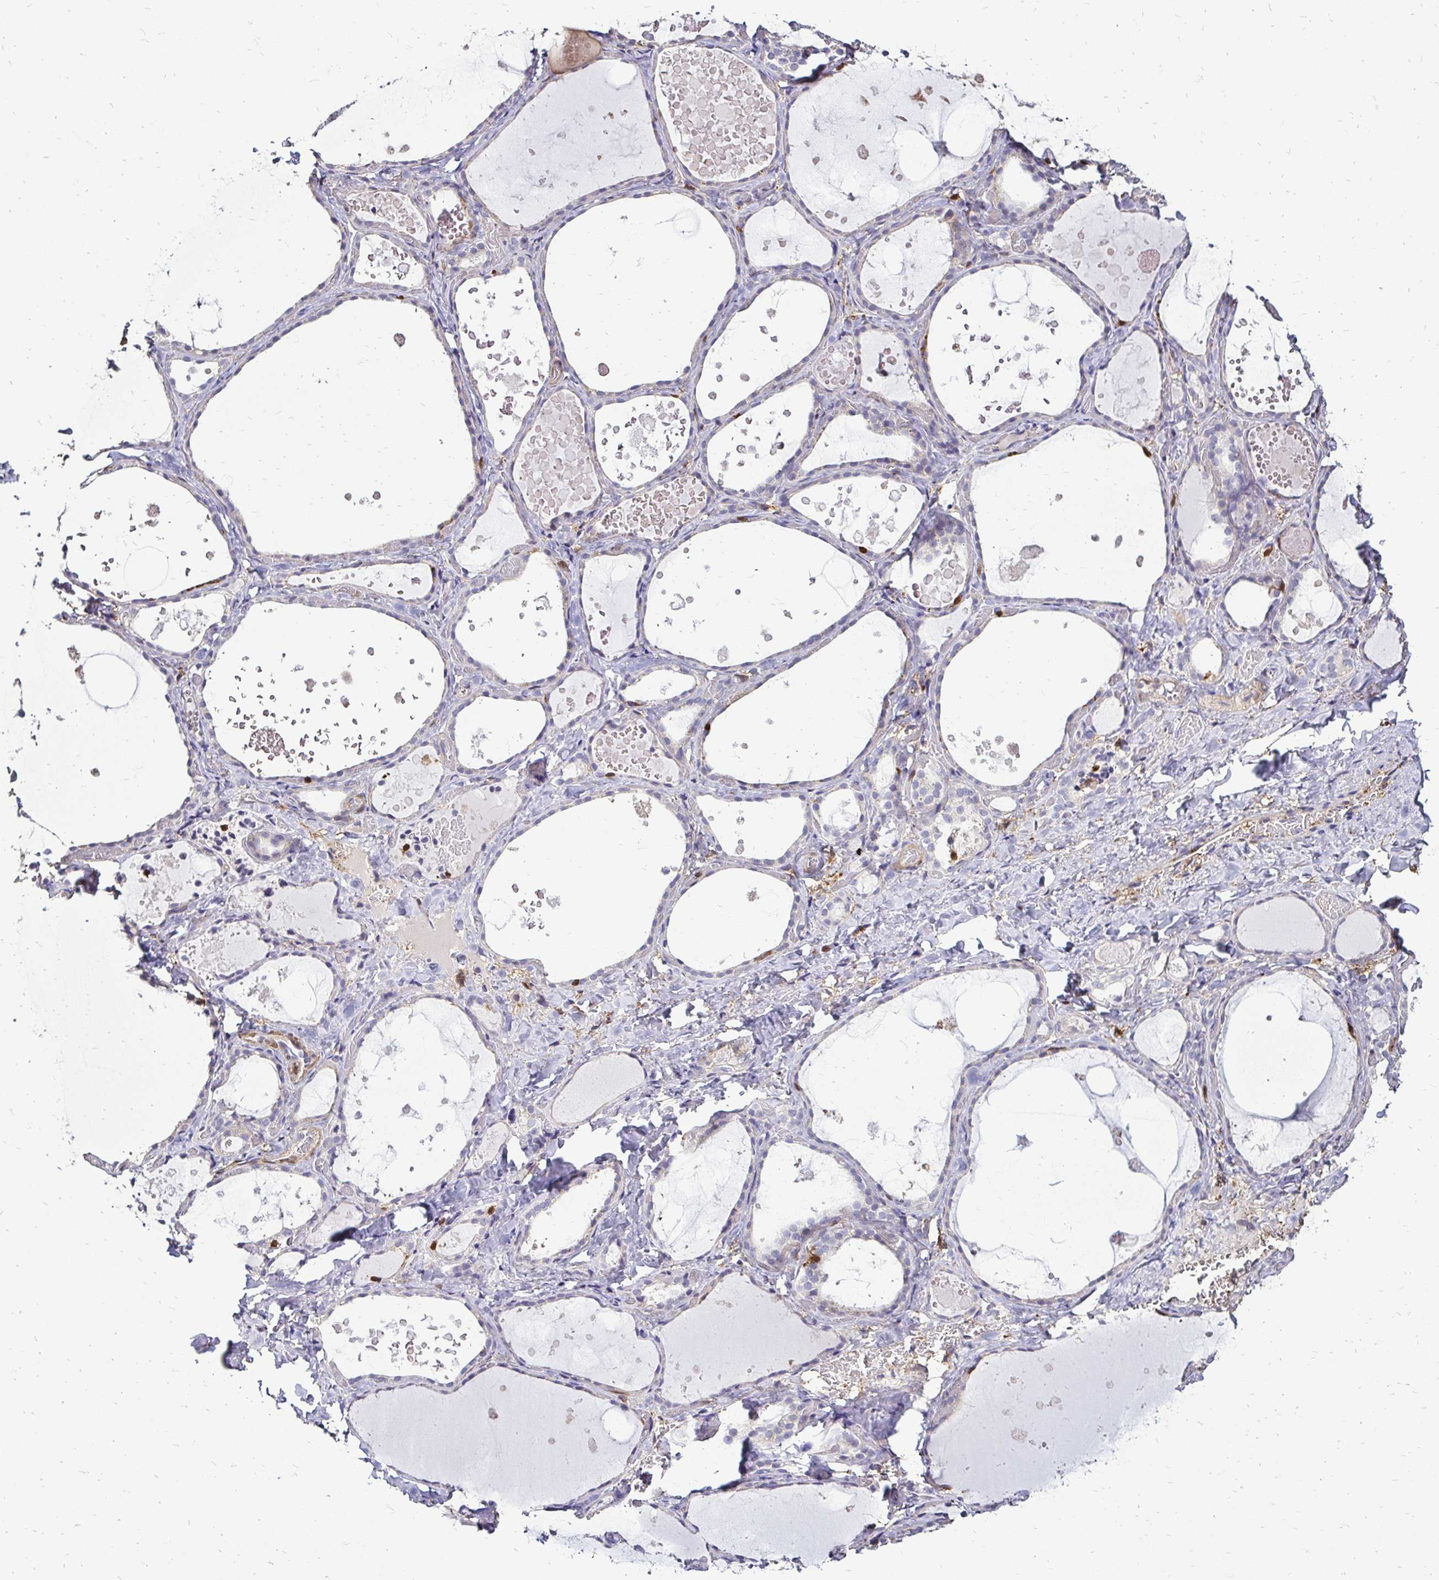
{"staining": {"intensity": "moderate", "quantity": "<25%", "location": "cytoplasmic/membranous,nuclear"}, "tissue": "thyroid gland", "cell_type": "Glandular cells", "image_type": "normal", "snomed": [{"axis": "morphology", "description": "Normal tissue, NOS"}, {"axis": "topography", "description": "Thyroid gland"}], "caption": "Immunohistochemical staining of benign human thyroid gland reveals <25% levels of moderate cytoplasmic/membranous,nuclear protein staining in about <25% of glandular cells.", "gene": "ZFP1", "patient": {"sex": "female", "age": 56}}